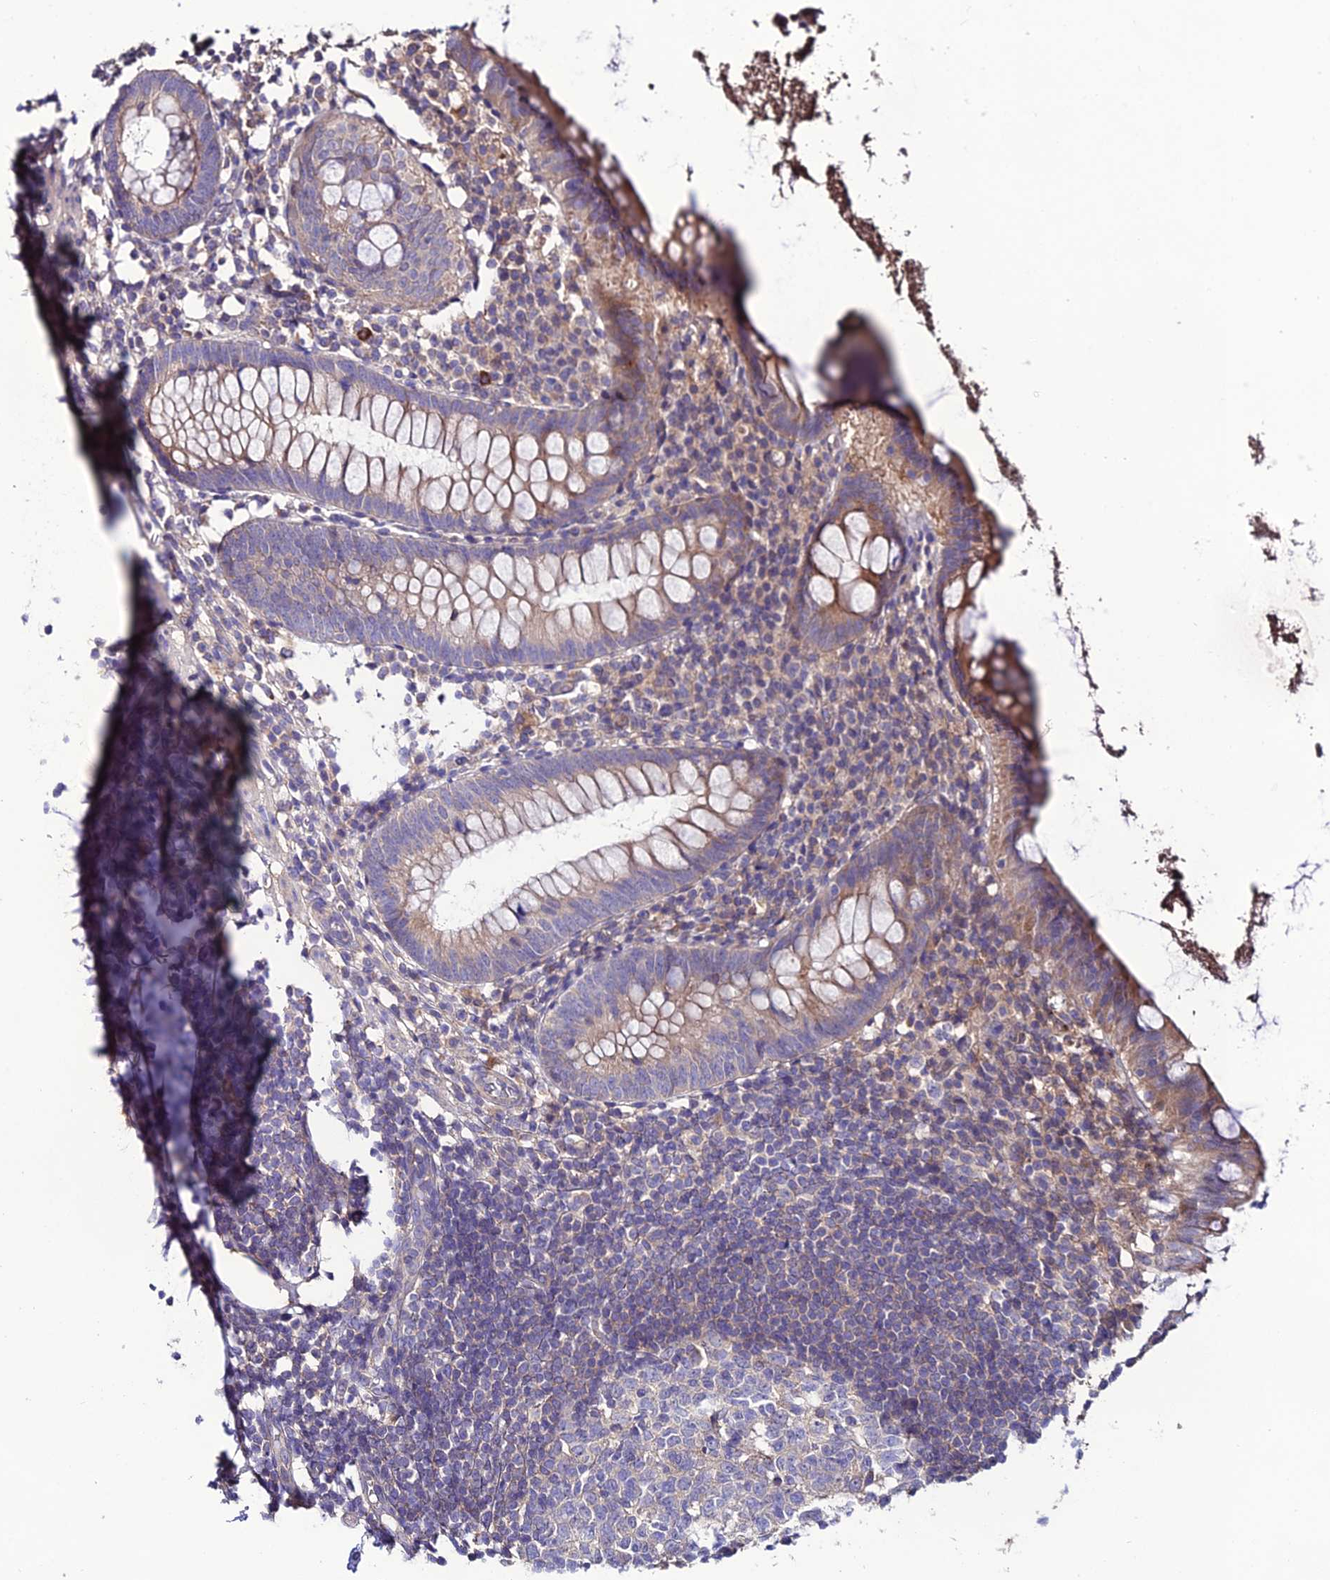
{"staining": {"intensity": "weak", "quantity": "25%-75%", "location": "cytoplasmic/membranous"}, "tissue": "appendix", "cell_type": "Glandular cells", "image_type": "normal", "snomed": [{"axis": "morphology", "description": "Normal tissue, NOS"}, {"axis": "topography", "description": "Appendix"}], "caption": "This is a micrograph of IHC staining of unremarkable appendix, which shows weak staining in the cytoplasmic/membranous of glandular cells.", "gene": "BRME1", "patient": {"sex": "female", "age": 51}}